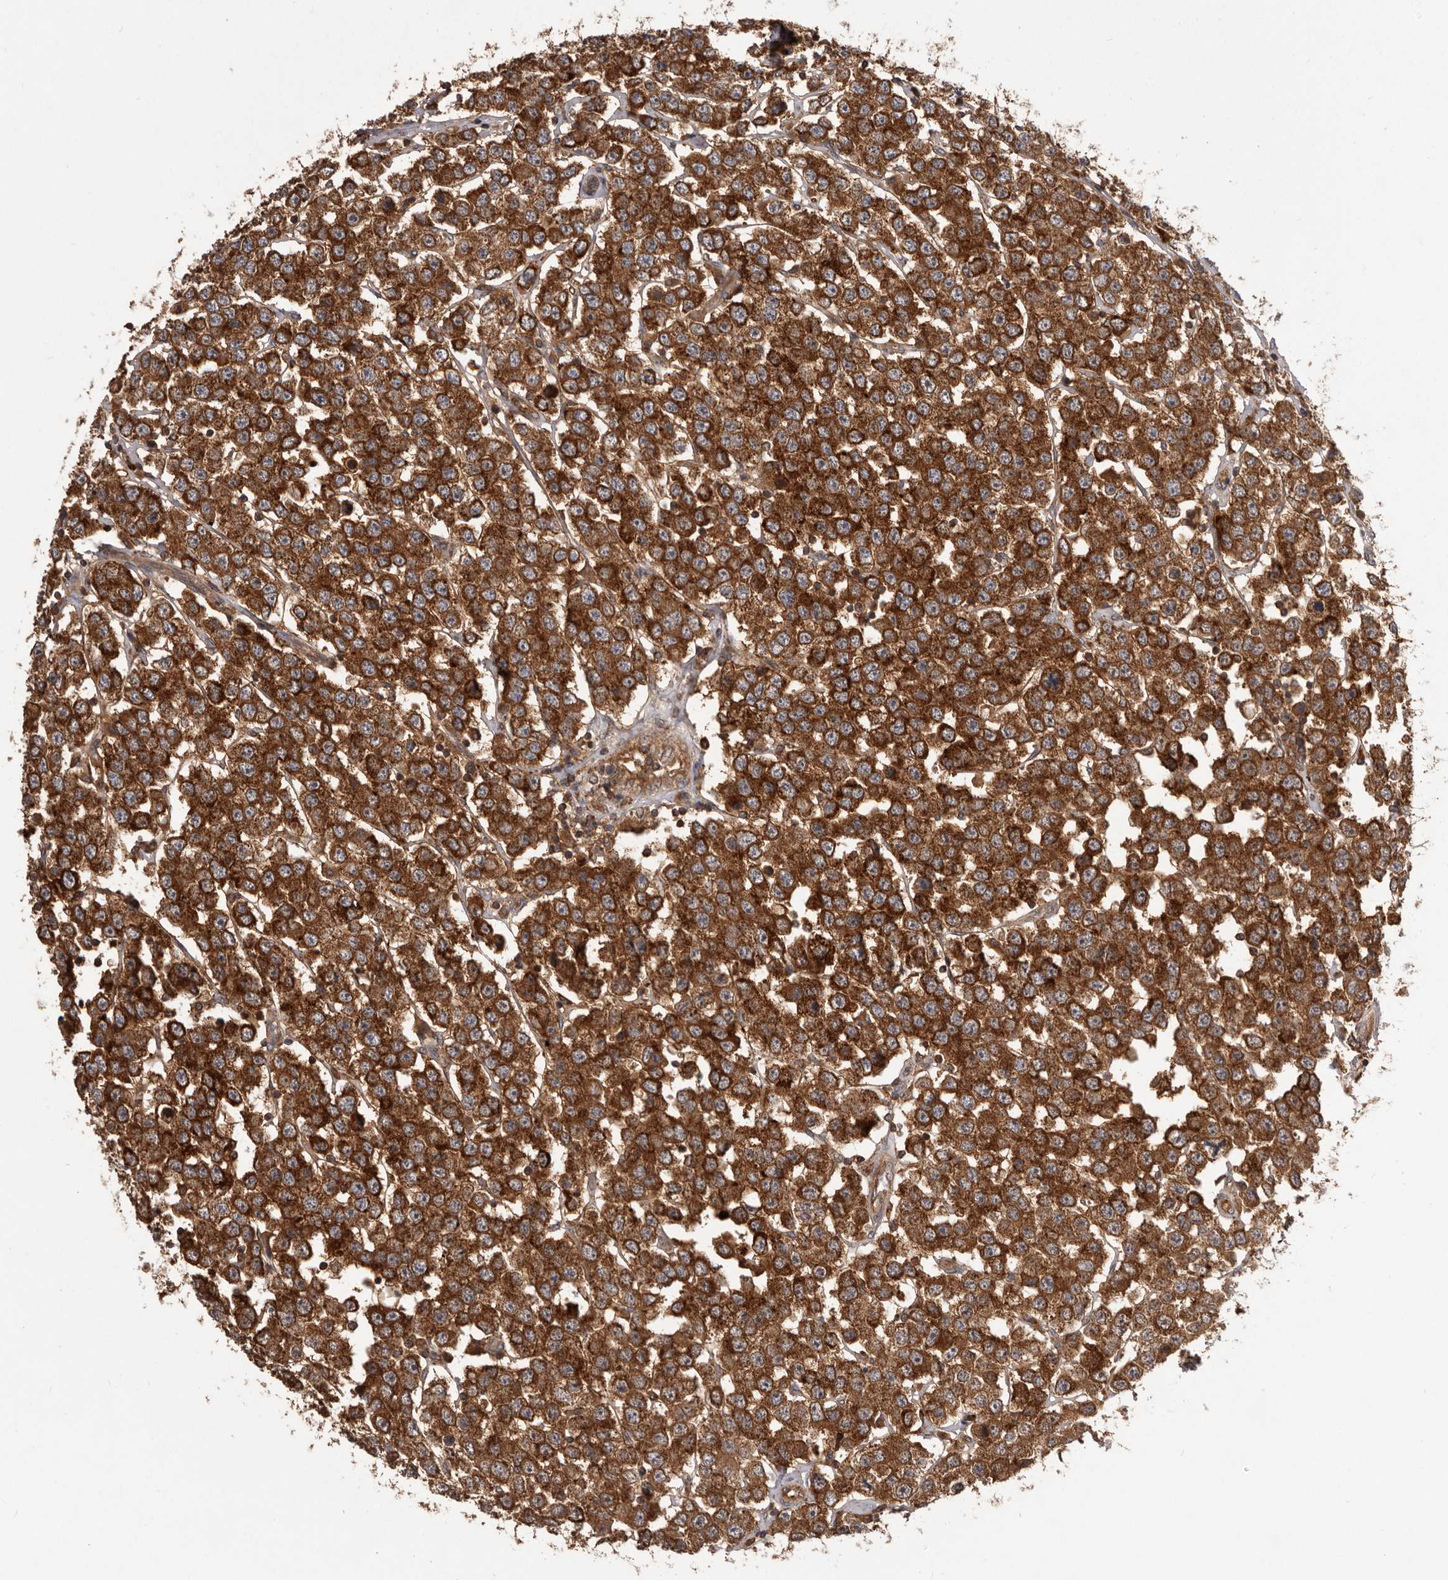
{"staining": {"intensity": "strong", "quantity": ">75%", "location": "cytoplasmic/membranous"}, "tissue": "testis cancer", "cell_type": "Tumor cells", "image_type": "cancer", "snomed": [{"axis": "morphology", "description": "Seminoma, NOS"}, {"axis": "topography", "description": "Testis"}], "caption": "Testis cancer (seminoma) stained for a protein (brown) reveals strong cytoplasmic/membranous positive positivity in about >75% of tumor cells.", "gene": "SLC22A3", "patient": {"sex": "male", "age": 28}}